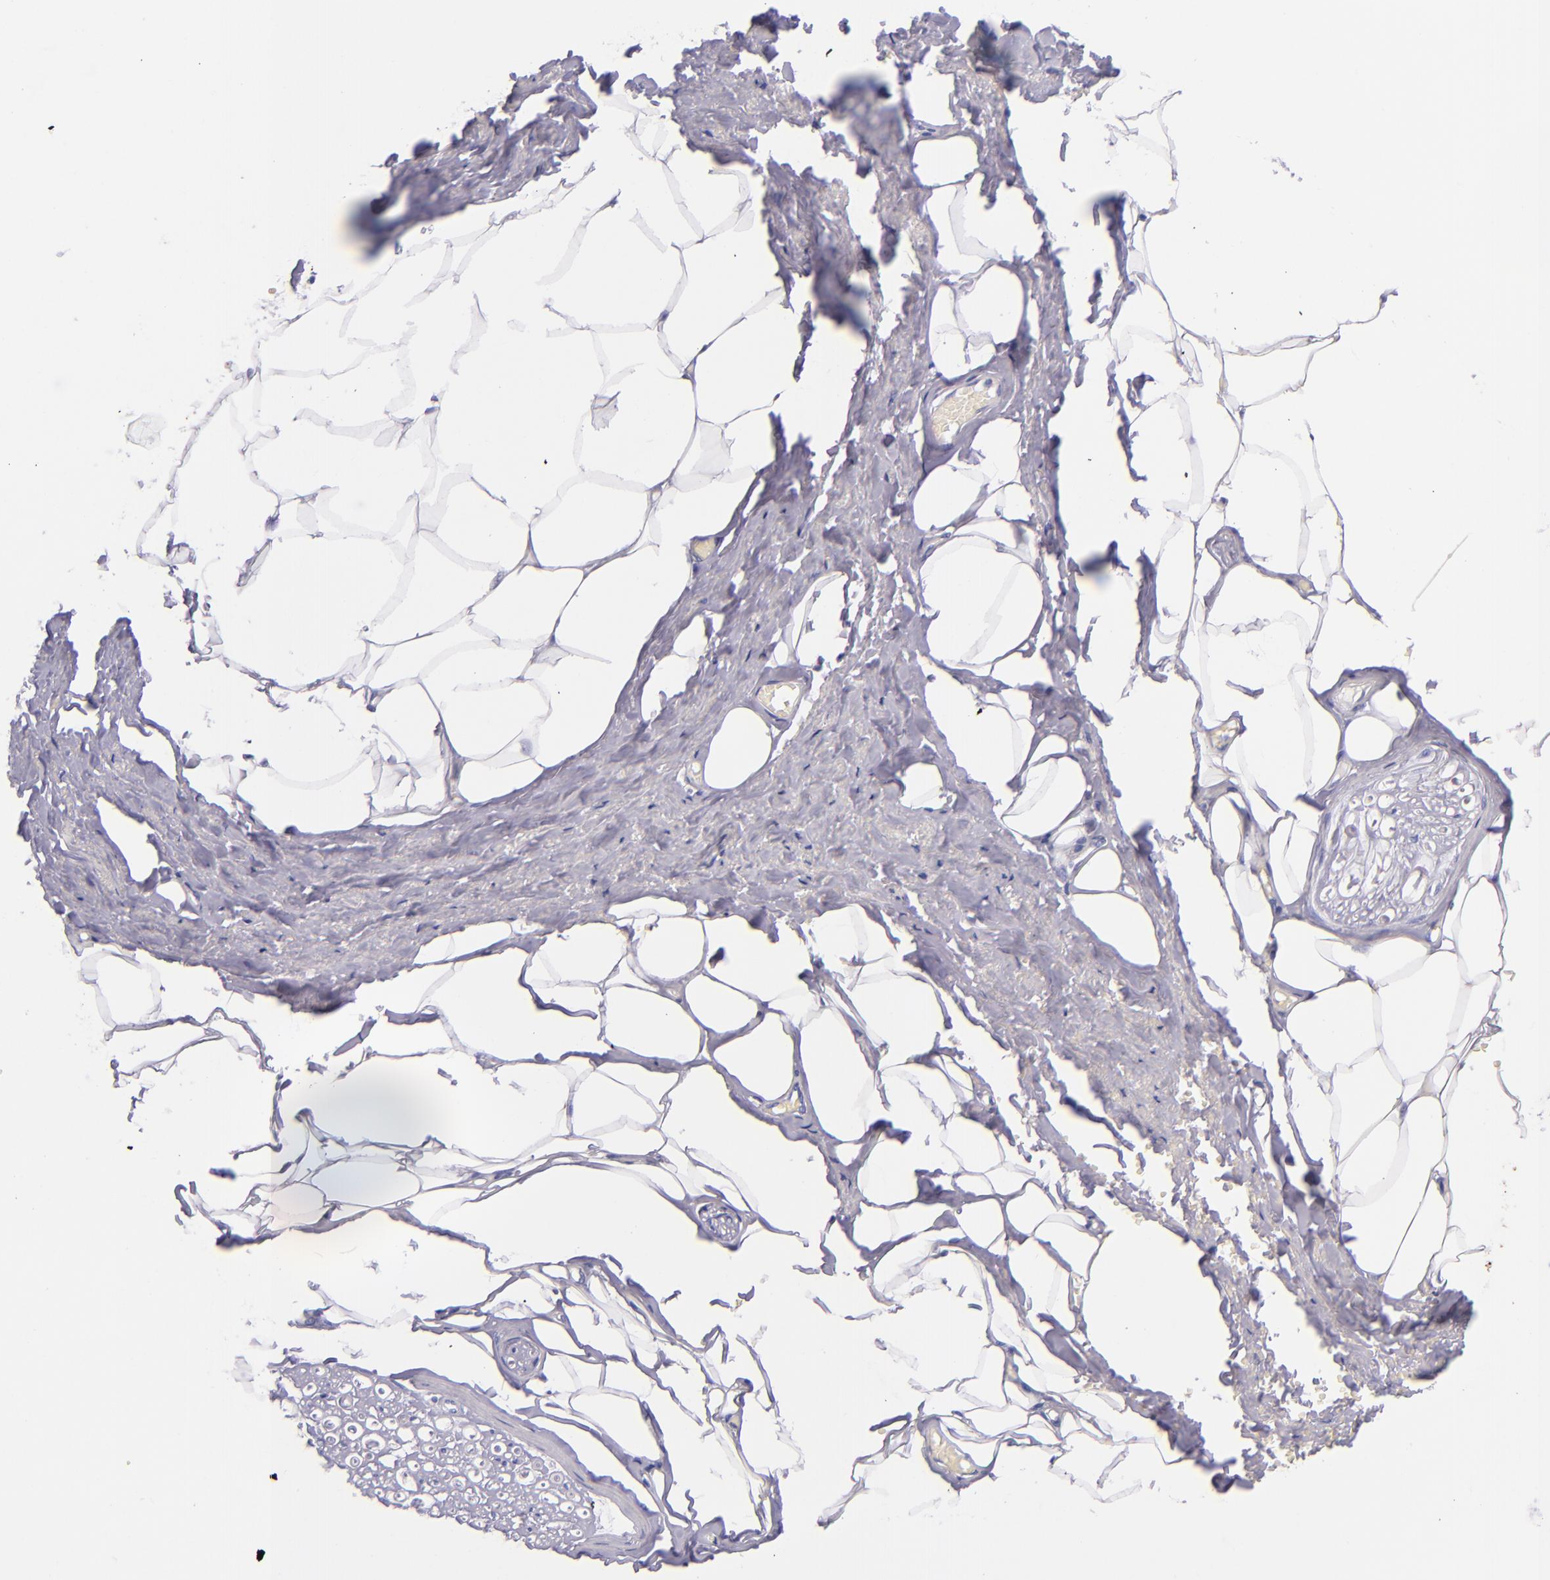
{"staining": {"intensity": "negative", "quantity": "none", "location": "none"}, "tissue": "adipose tissue", "cell_type": "Adipocytes", "image_type": "normal", "snomed": [{"axis": "morphology", "description": "Normal tissue, NOS"}, {"axis": "topography", "description": "Soft tissue"}, {"axis": "topography", "description": "Peripheral nerve tissue"}], "caption": "A high-resolution photomicrograph shows IHC staining of normal adipose tissue, which displays no significant positivity in adipocytes.", "gene": "SFTPA2", "patient": {"sex": "female", "age": 68}}